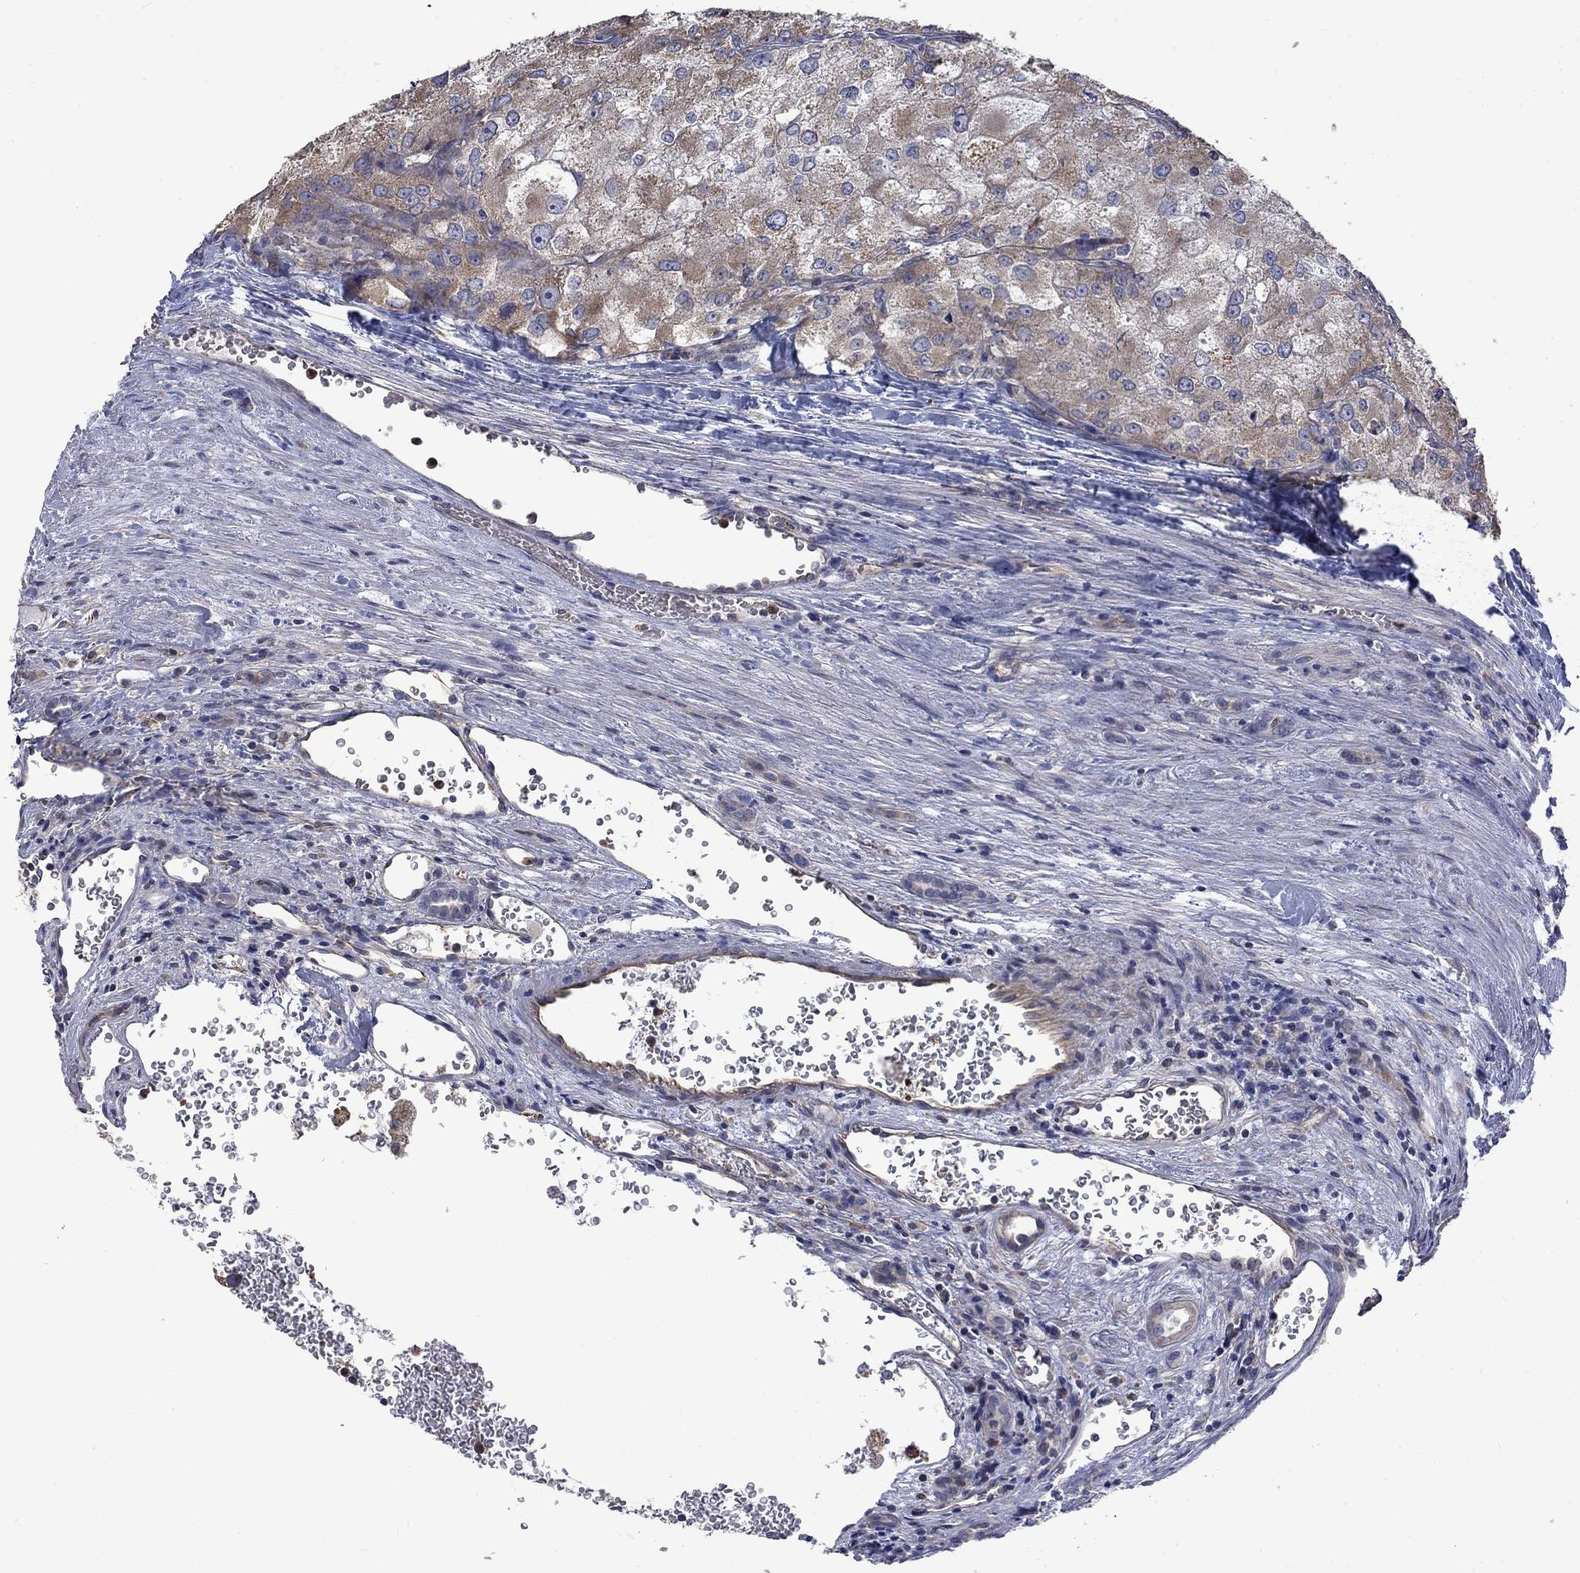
{"staining": {"intensity": "weak", "quantity": "25%-75%", "location": "cytoplasmic/membranous"}, "tissue": "renal cancer", "cell_type": "Tumor cells", "image_type": "cancer", "snomed": [{"axis": "morphology", "description": "Adenocarcinoma, NOS"}, {"axis": "topography", "description": "Kidney"}], "caption": "This is a micrograph of immunohistochemistry (IHC) staining of renal cancer (adenocarcinoma), which shows weak staining in the cytoplasmic/membranous of tumor cells.", "gene": "CAMKK2", "patient": {"sex": "female", "age": 70}}